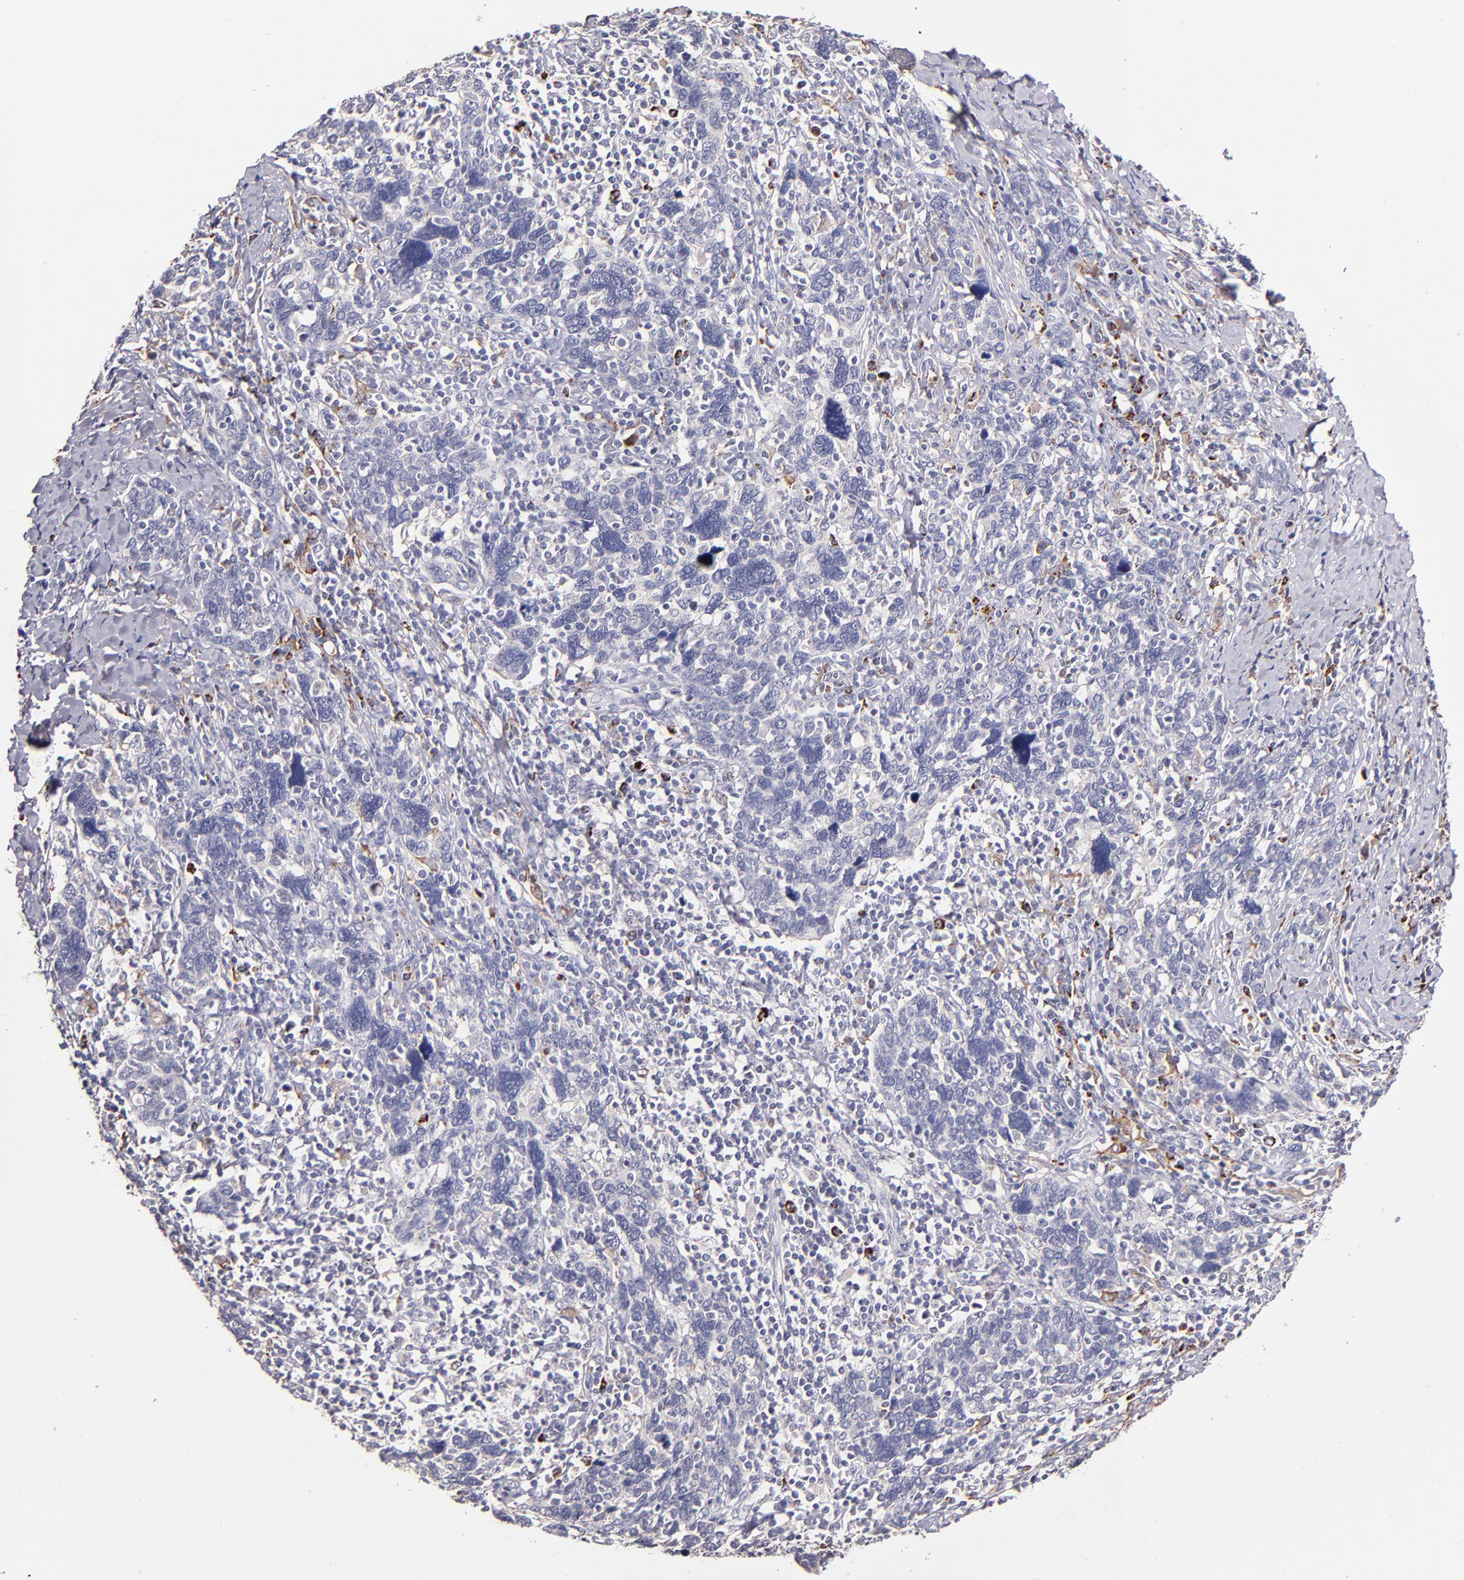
{"staining": {"intensity": "negative", "quantity": "none", "location": "none"}, "tissue": "cervical cancer", "cell_type": "Tumor cells", "image_type": "cancer", "snomed": [{"axis": "morphology", "description": "Squamous cell carcinoma, NOS"}, {"axis": "topography", "description": "Cervix"}], "caption": "Protein analysis of squamous cell carcinoma (cervical) exhibits no significant staining in tumor cells.", "gene": "GLDC", "patient": {"sex": "female", "age": 41}}